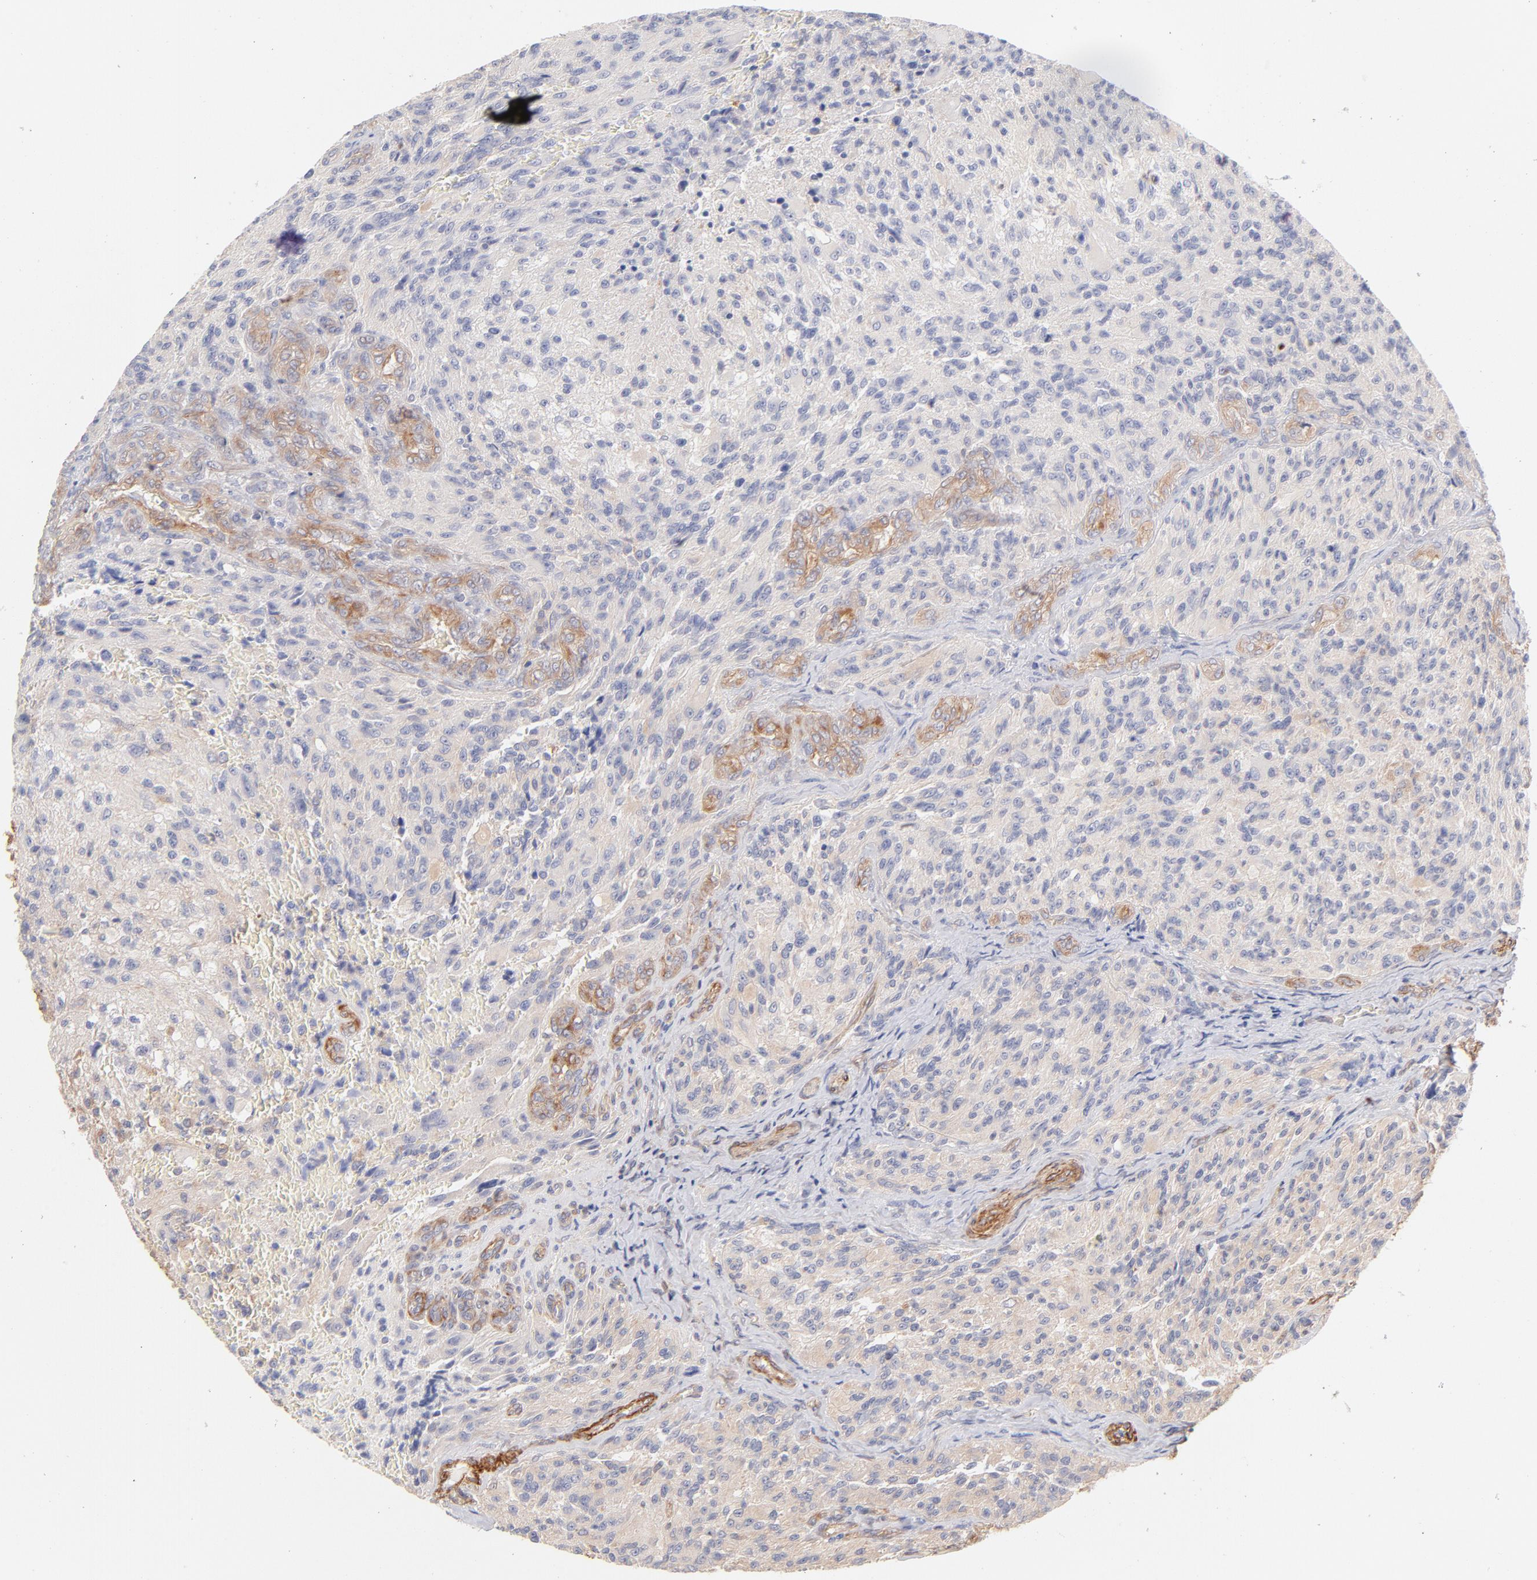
{"staining": {"intensity": "weak", "quantity": ">75%", "location": "cytoplasmic/membranous"}, "tissue": "glioma", "cell_type": "Tumor cells", "image_type": "cancer", "snomed": [{"axis": "morphology", "description": "Normal tissue, NOS"}, {"axis": "morphology", "description": "Glioma, malignant, High grade"}, {"axis": "topography", "description": "Cerebral cortex"}], "caption": "Glioma was stained to show a protein in brown. There is low levels of weak cytoplasmic/membranous expression in approximately >75% of tumor cells. (Brightfield microscopy of DAB IHC at high magnification).", "gene": "LDLRAP1", "patient": {"sex": "male", "age": 56}}